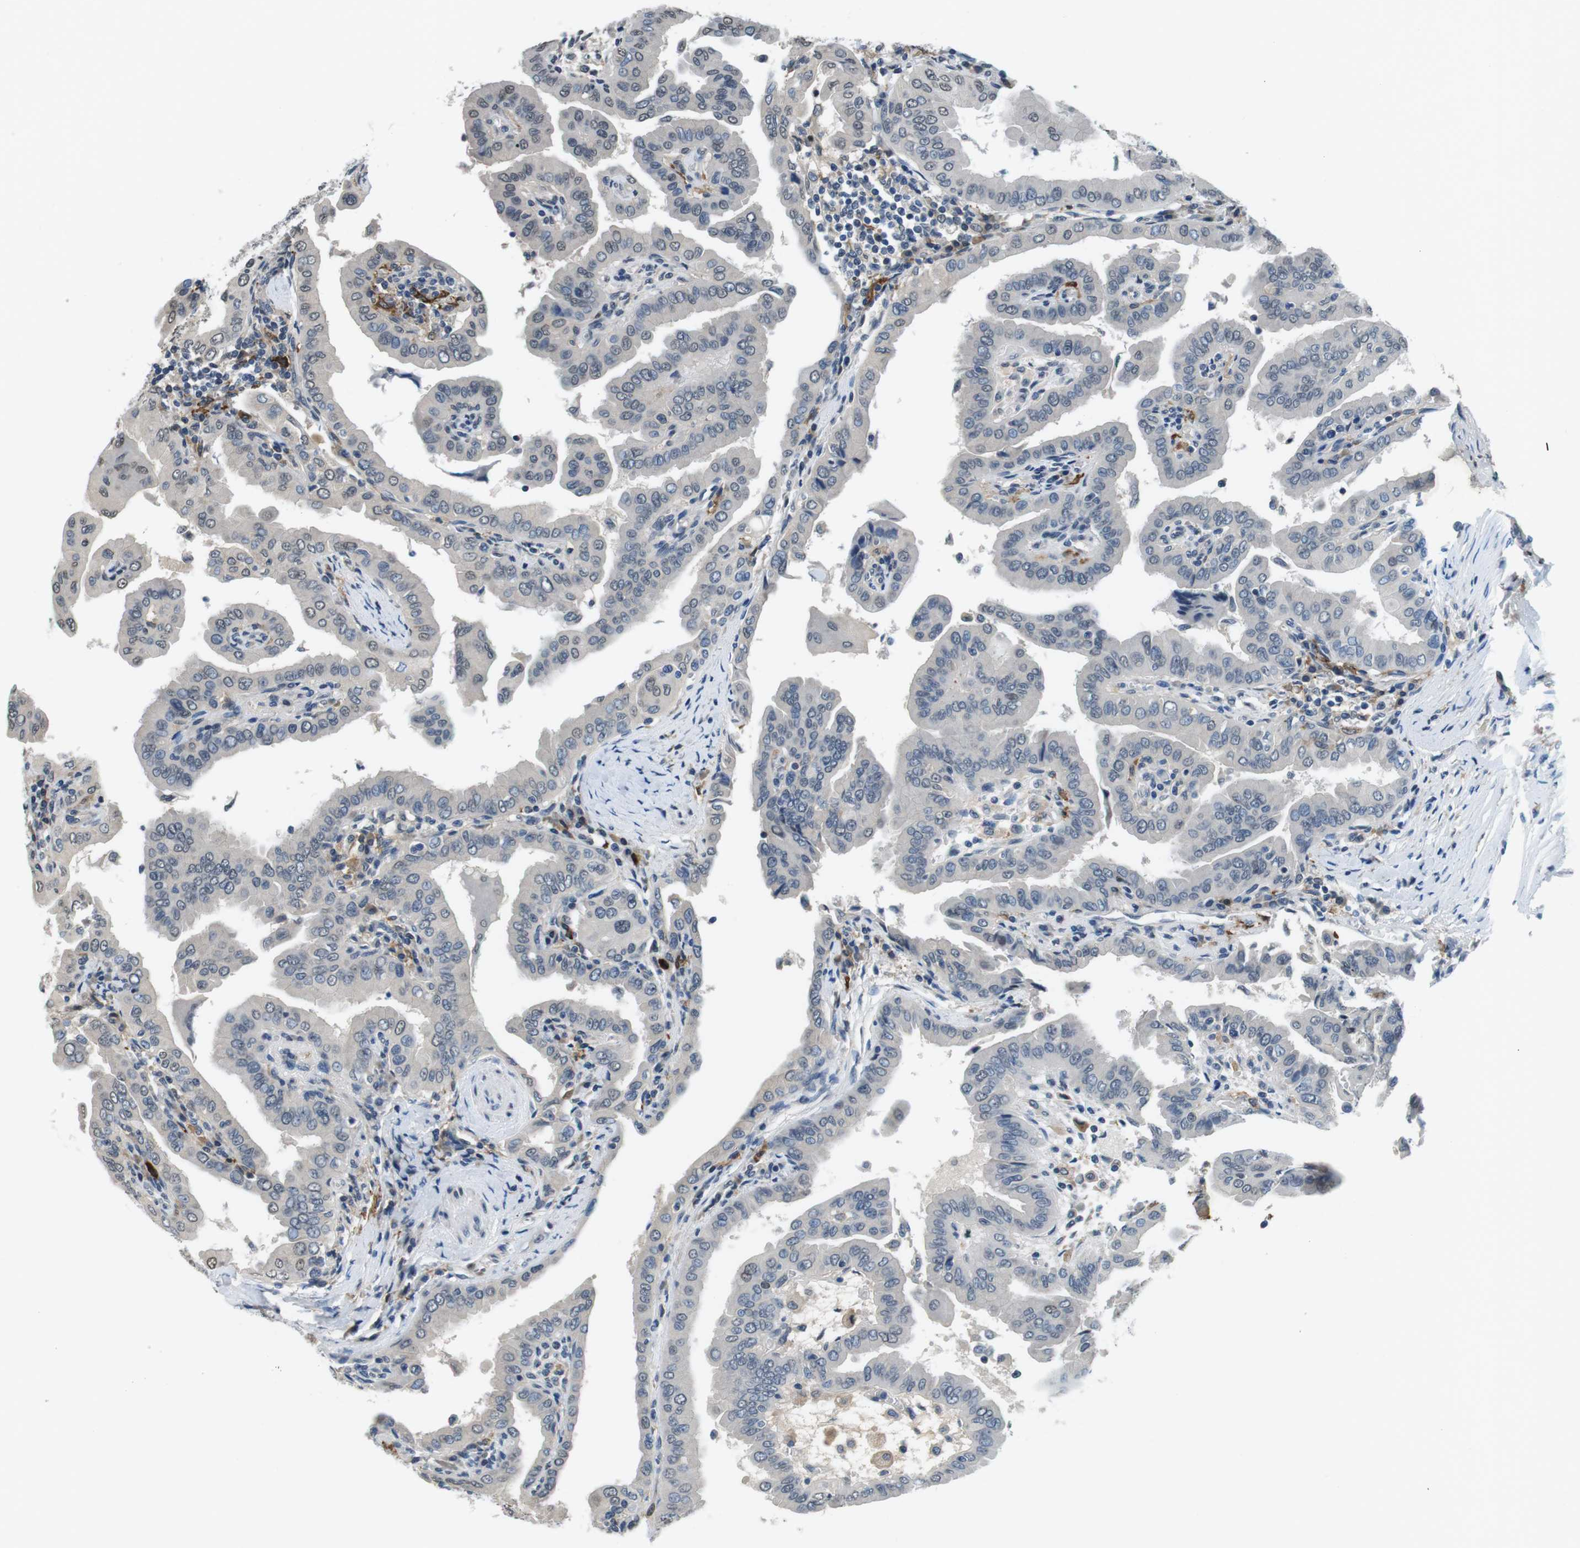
{"staining": {"intensity": "weak", "quantity": "<25%", "location": "nuclear"}, "tissue": "thyroid cancer", "cell_type": "Tumor cells", "image_type": "cancer", "snomed": [{"axis": "morphology", "description": "Papillary adenocarcinoma, NOS"}, {"axis": "topography", "description": "Thyroid gland"}], "caption": "Immunohistochemical staining of thyroid cancer (papillary adenocarcinoma) demonstrates no significant positivity in tumor cells.", "gene": "CD163L1", "patient": {"sex": "male", "age": 33}}